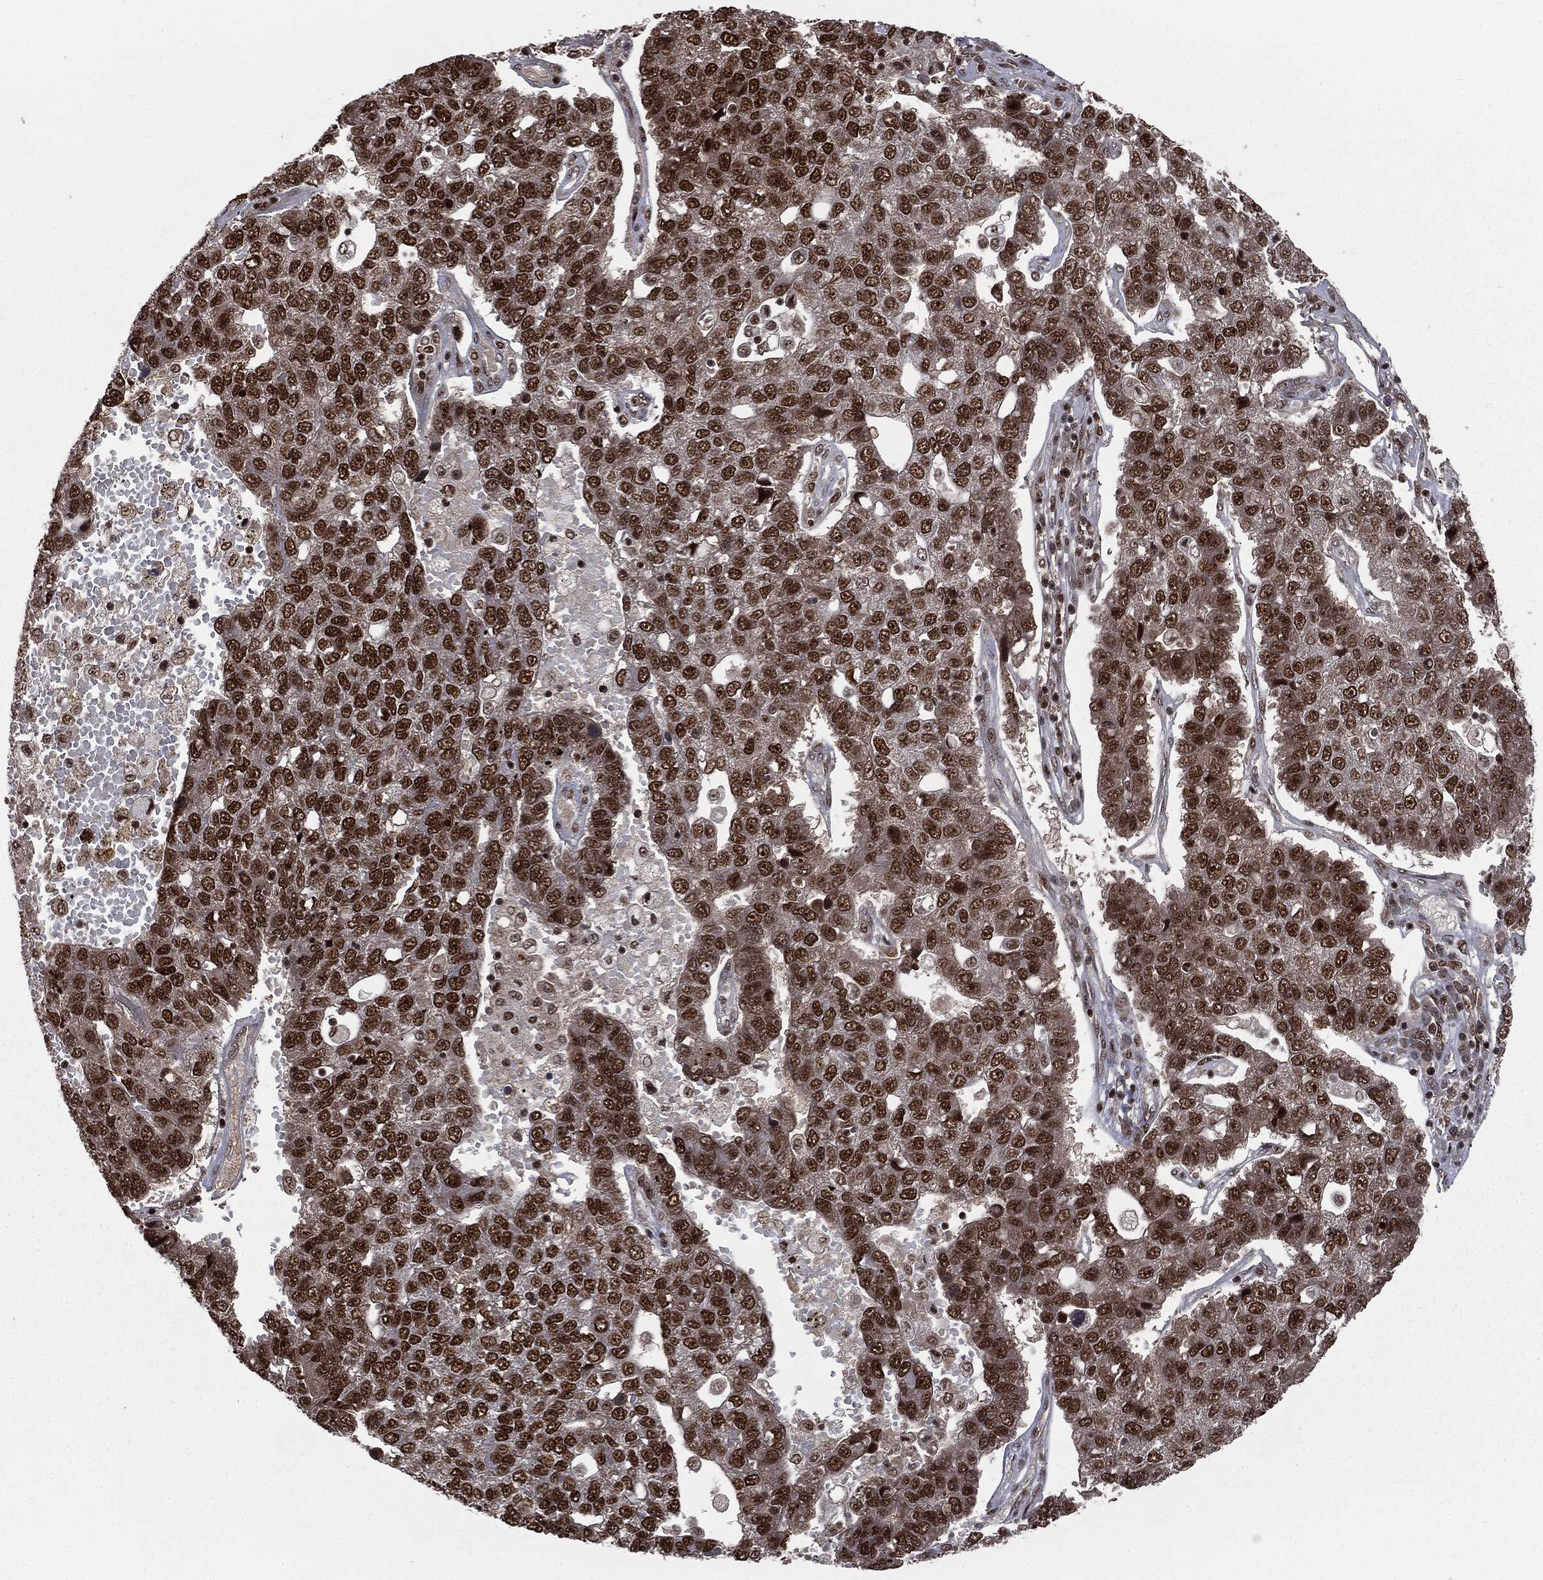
{"staining": {"intensity": "strong", "quantity": ">75%", "location": "nuclear"}, "tissue": "pancreatic cancer", "cell_type": "Tumor cells", "image_type": "cancer", "snomed": [{"axis": "morphology", "description": "Adenocarcinoma, NOS"}, {"axis": "topography", "description": "Pancreas"}], "caption": "Immunohistochemistry staining of pancreatic cancer, which reveals high levels of strong nuclear expression in approximately >75% of tumor cells indicating strong nuclear protein expression. The staining was performed using DAB (3,3'-diaminobenzidine) (brown) for protein detection and nuclei were counterstained in hematoxylin (blue).", "gene": "DPH2", "patient": {"sex": "female", "age": 61}}